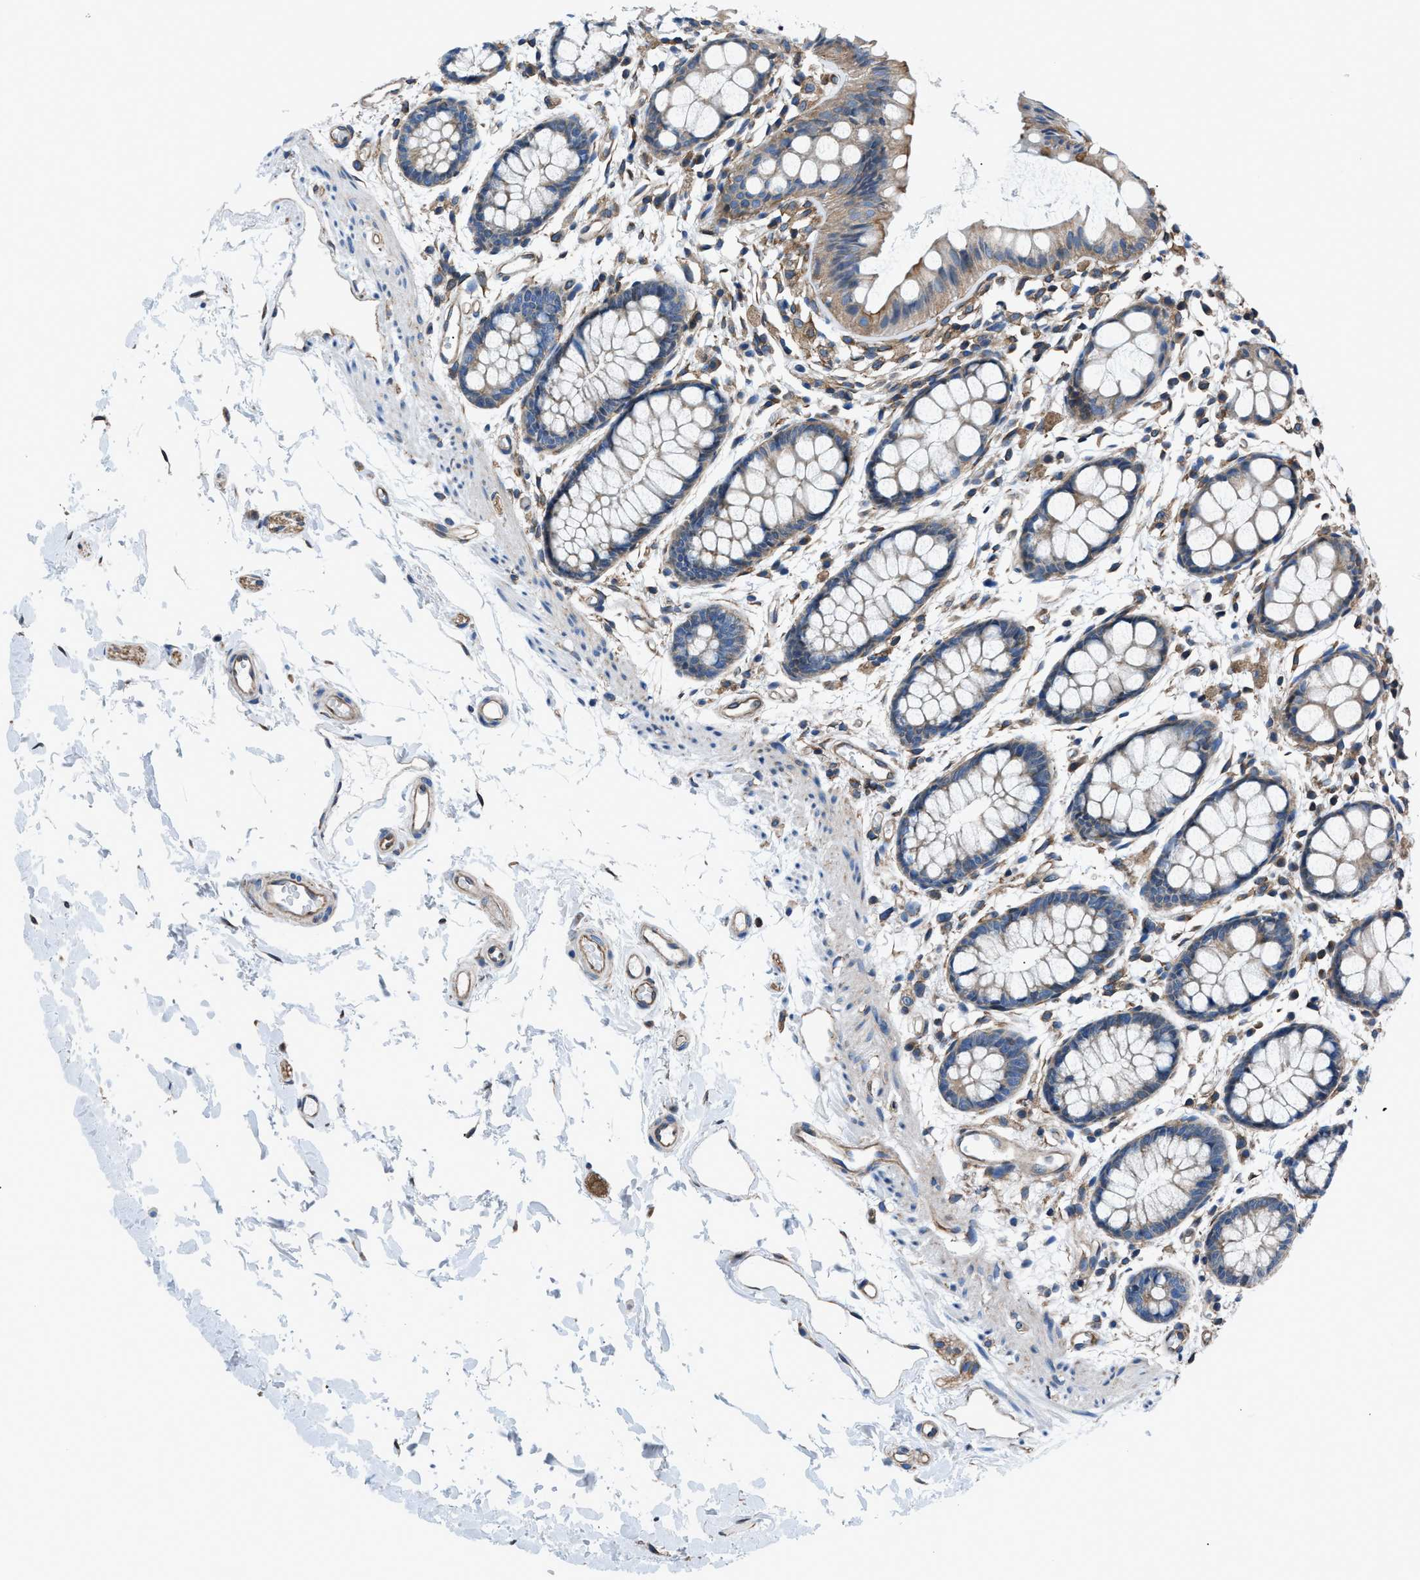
{"staining": {"intensity": "weak", "quantity": "25%-75%", "location": "cytoplasmic/membranous"}, "tissue": "rectum", "cell_type": "Glandular cells", "image_type": "normal", "snomed": [{"axis": "morphology", "description": "Normal tissue, NOS"}, {"axis": "topography", "description": "Rectum"}], "caption": "Weak cytoplasmic/membranous protein staining is identified in approximately 25%-75% of glandular cells in rectum.", "gene": "DMAC1", "patient": {"sex": "female", "age": 66}}